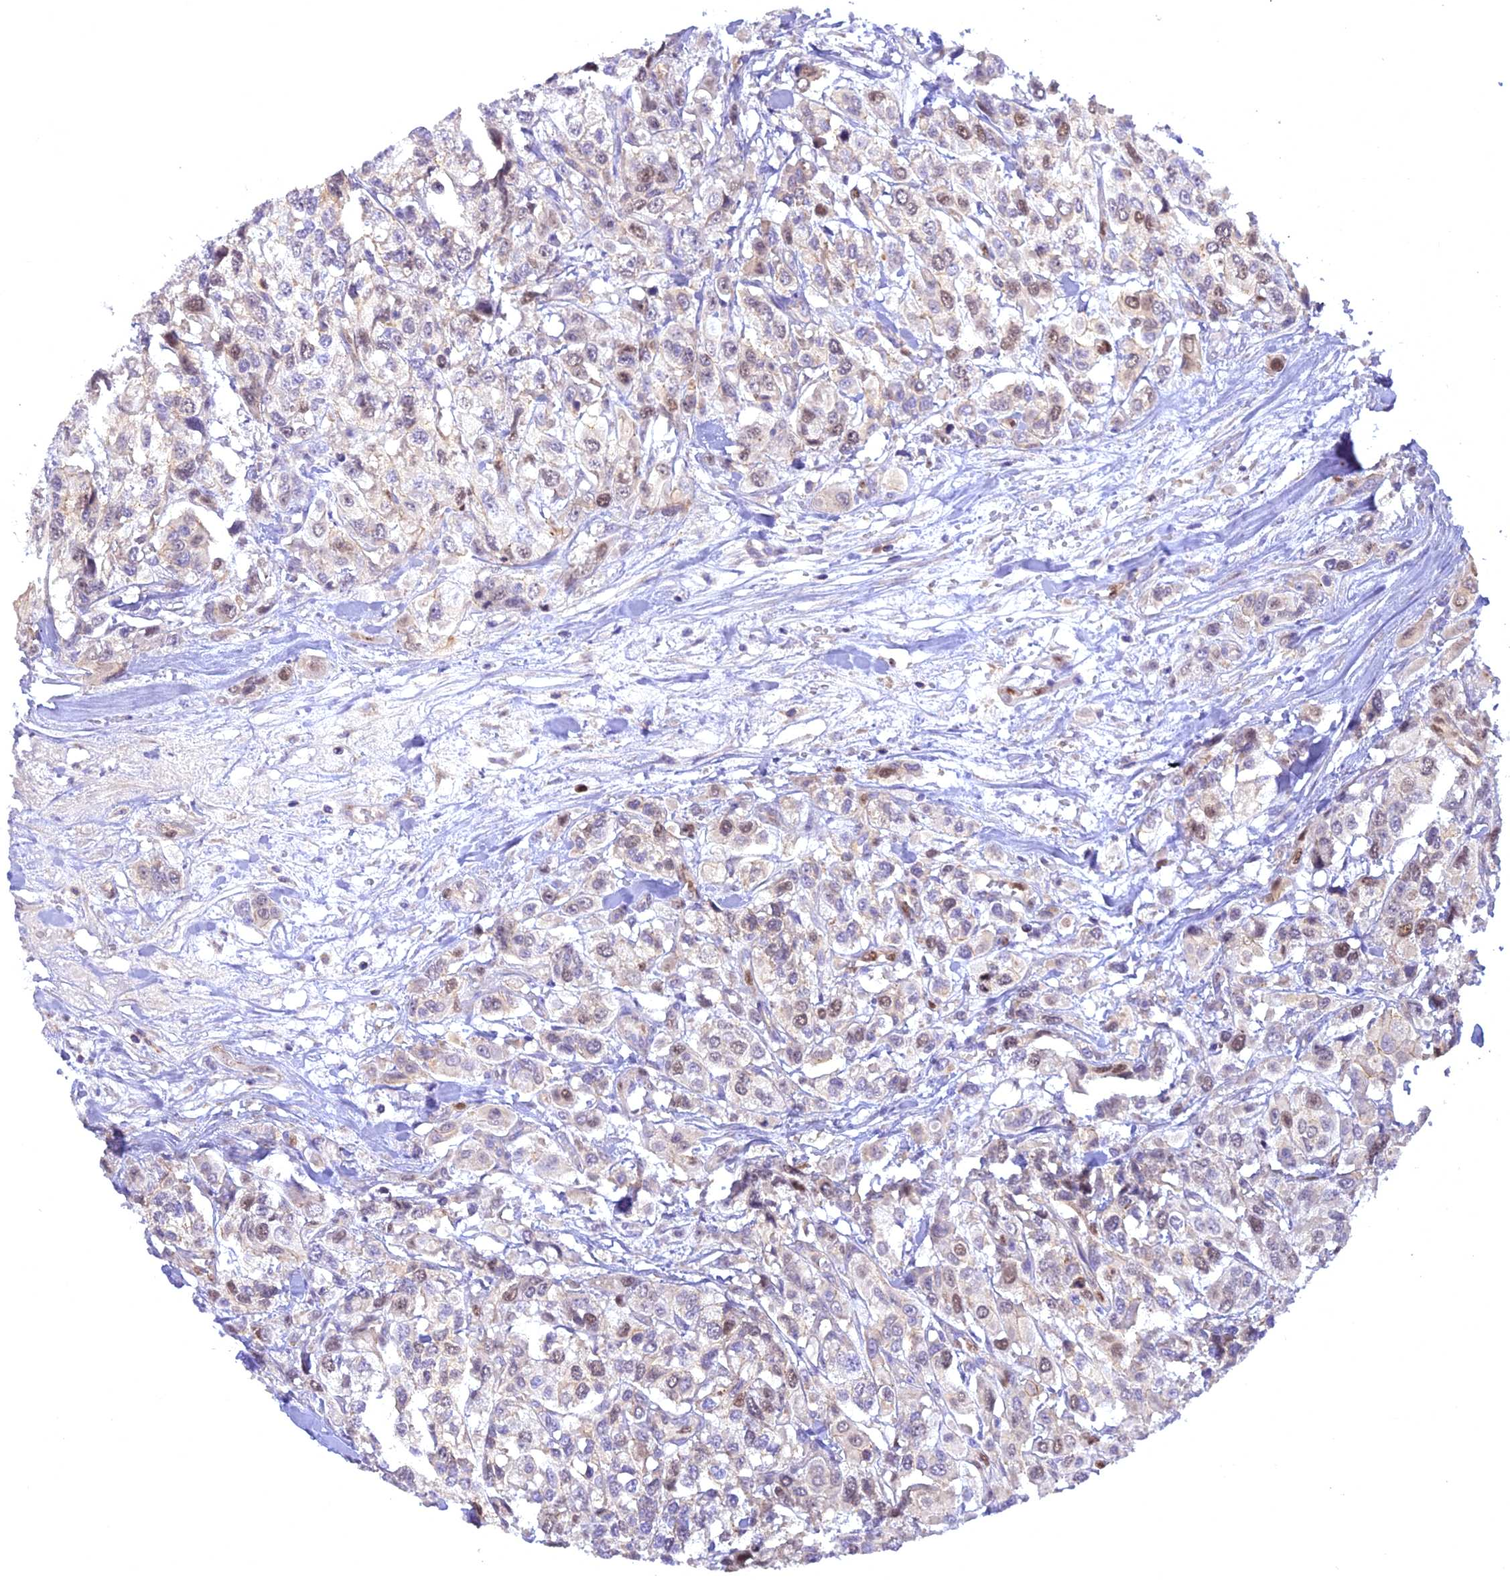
{"staining": {"intensity": "weak", "quantity": "<25%", "location": "nuclear"}, "tissue": "urothelial cancer", "cell_type": "Tumor cells", "image_type": "cancer", "snomed": [{"axis": "morphology", "description": "Urothelial carcinoma, High grade"}, {"axis": "topography", "description": "Urinary bladder"}], "caption": "Human high-grade urothelial carcinoma stained for a protein using immunohistochemistry (IHC) displays no staining in tumor cells.", "gene": "CENPV", "patient": {"sex": "male", "age": 67}}